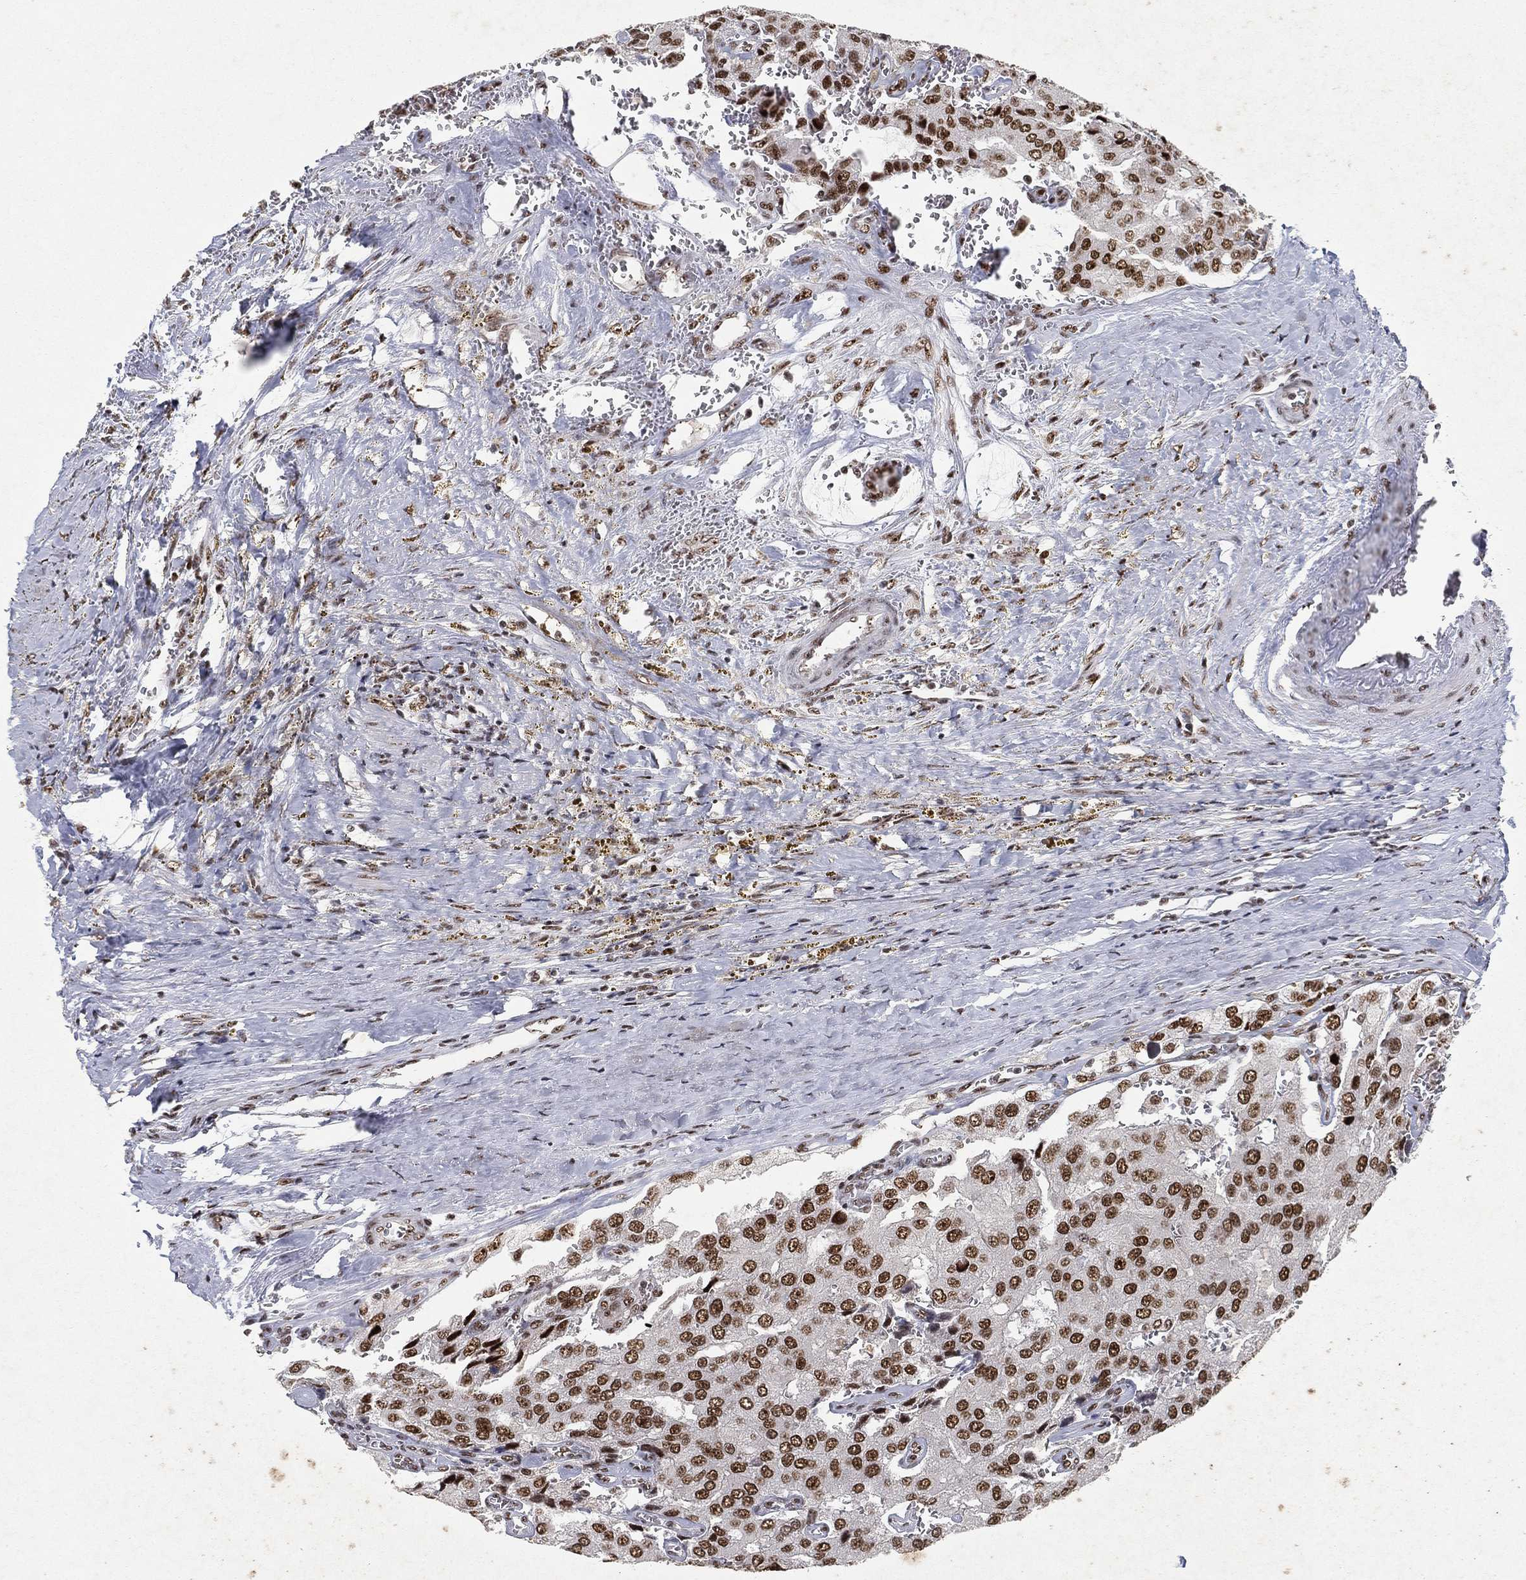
{"staining": {"intensity": "strong", "quantity": ">75%", "location": "nuclear"}, "tissue": "prostate cancer", "cell_type": "Tumor cells", "image_type": "cancer", "snomed": [{"axis": "morphology", "description": "Adenocarcinoma, NOS"}, {"axis": "topography", "description": "Prostate and seminal vesicle, NOS"}, {"axis": "topography", "description": "Prostate"}], "caption": "A photomicrograph of adenocarcinoma (prostate) stained for a protein demonstrates strong nuclear brown staining in tumor cells.", "gene": "DDX27", "patient": {"sex": "male", "age": 67}}